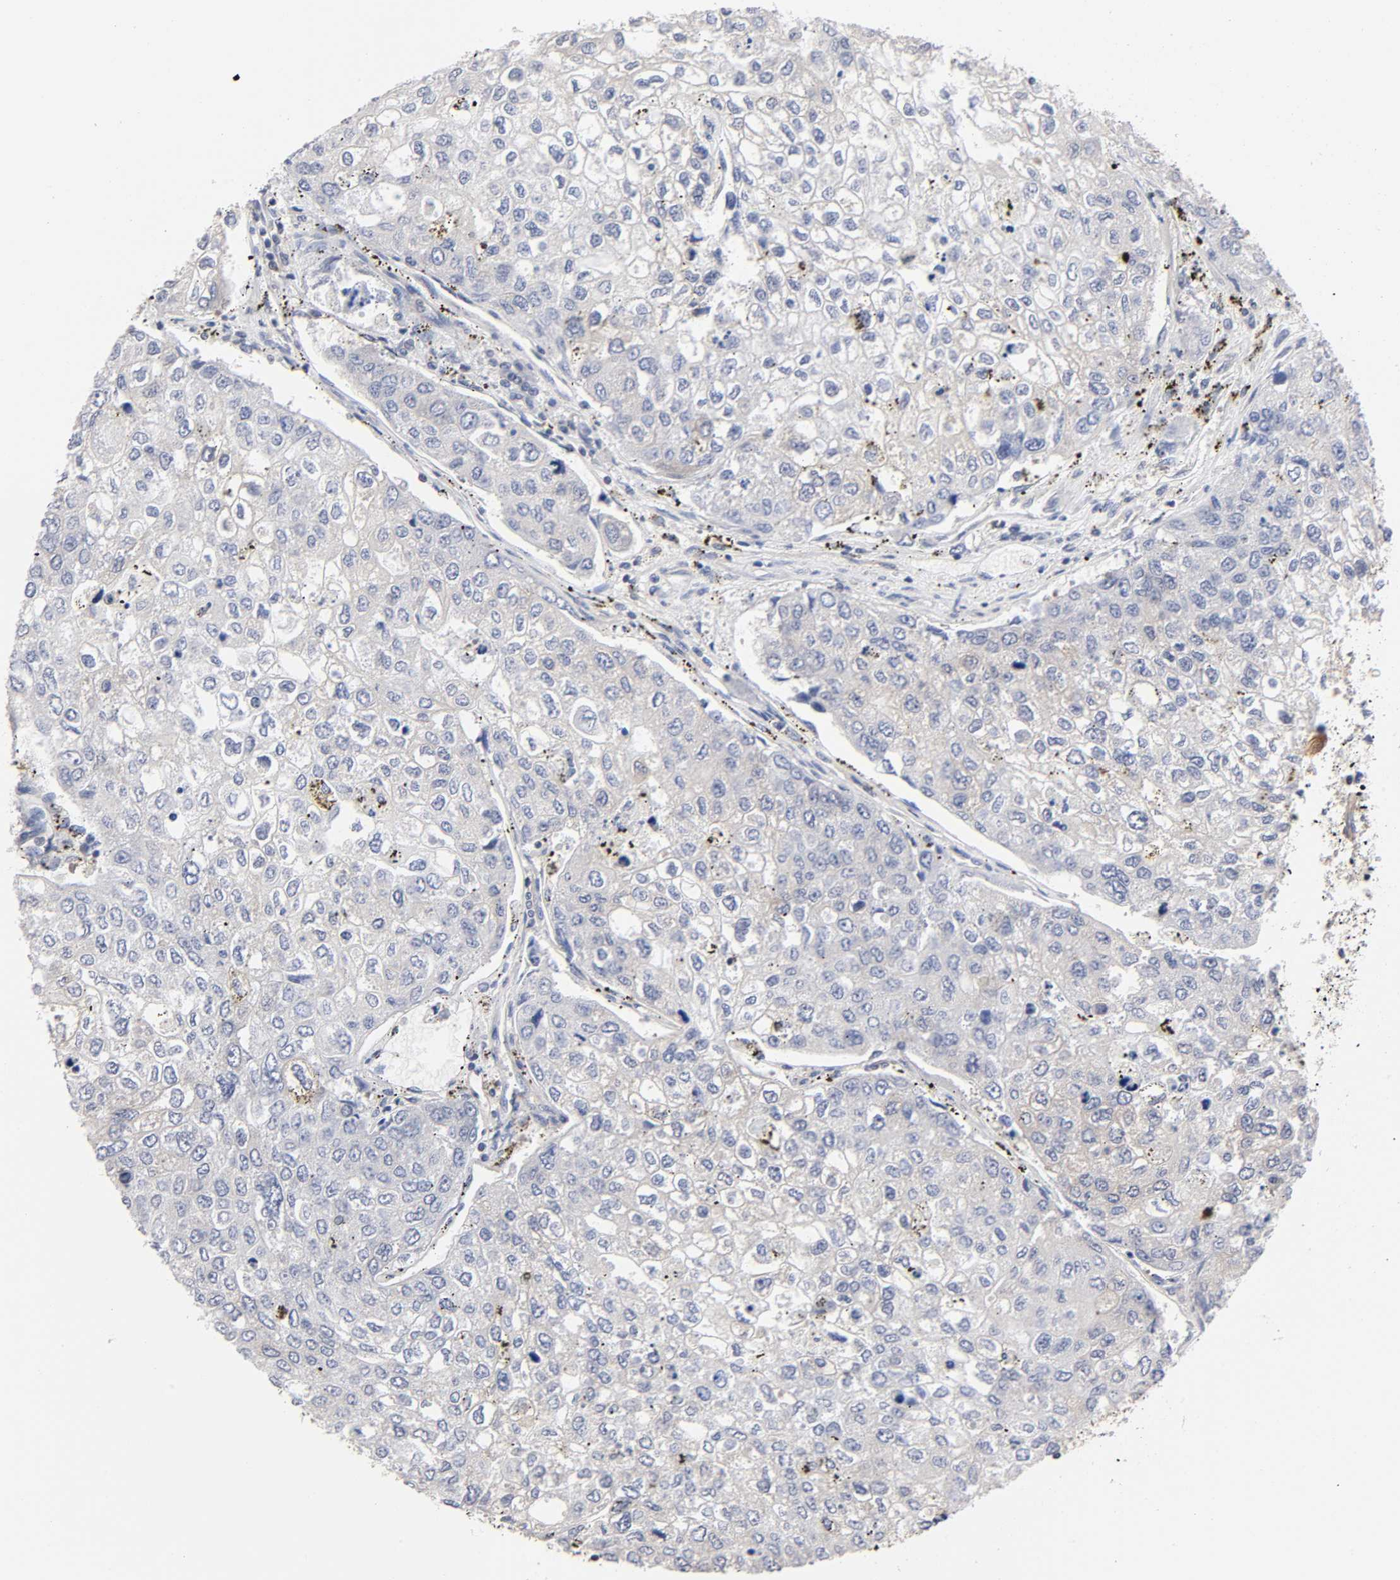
{"staining": {"intensity": "negative", "quantity": "none", "location": "none"}, "tissue": "urothelial cancer", "cell_type": "Tumor cells", "image_type": "cancer", "snomed": [{"axis": "morphology", "description": "Urothelial carcinoma, High grade"}, {"axis": "topography", "description": "Lymph node"}, {"axis": "topography", "description": "Urinary bladder"}], "caption": "Protein analysis of urothelial carcinoma (high-grade) displays no significant staining in tumor cells. The staining is performed using DAB (3,3'-diaminobenzidine) brown chromogen with nuclei counter-stained in using hematoxylin.", "gene": "STRN3", "patient": {"sex": "male", "age": 51}}